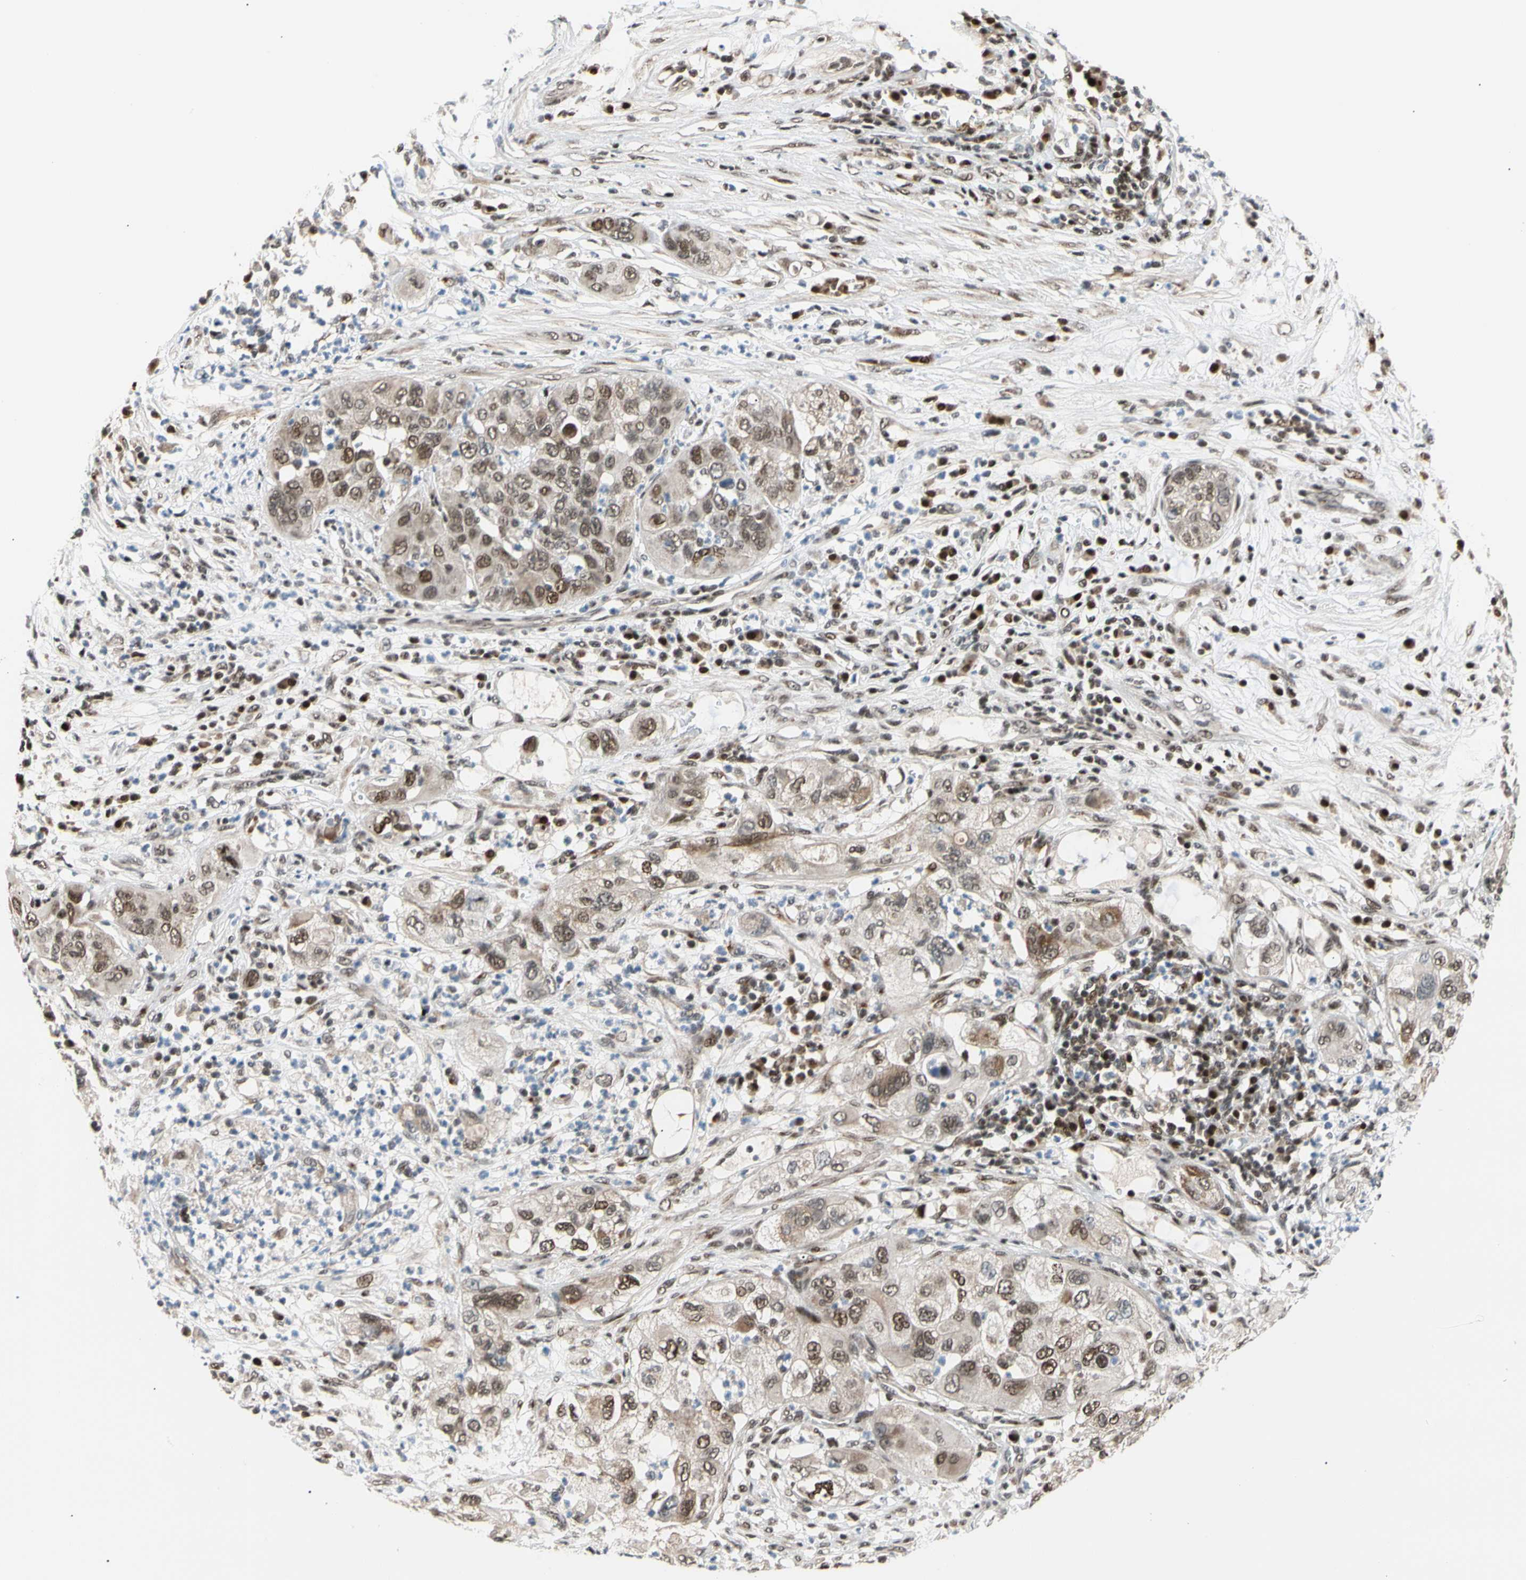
{"staining": {"intensity": "moderate", "quantity": ">75%", "location": "cytoplasmic/membranous,nuclear"}, "tissue": "pancreatic cancer", "cell_type": "Tumor cells", "image_type": "cancer", "snomed": [{"axis": "morphology", "description": "Adenocarcinoma, NOS"}, {"axis": "topography", "description": "Pancreas"}], "caption": "Immunohistochemical staining of human pancreatic cancer (adenocarcinoma) exhibits moderate cytoplasmic/membranous and nuclear protein positivity in approximately >75% of tumor cells. (DAB (3,3'-diaminobenzidine) IHC with brightfield microscopy, high magnification).", "gene": "E2F1", "patient": {"sex": "female", "age": 78}}